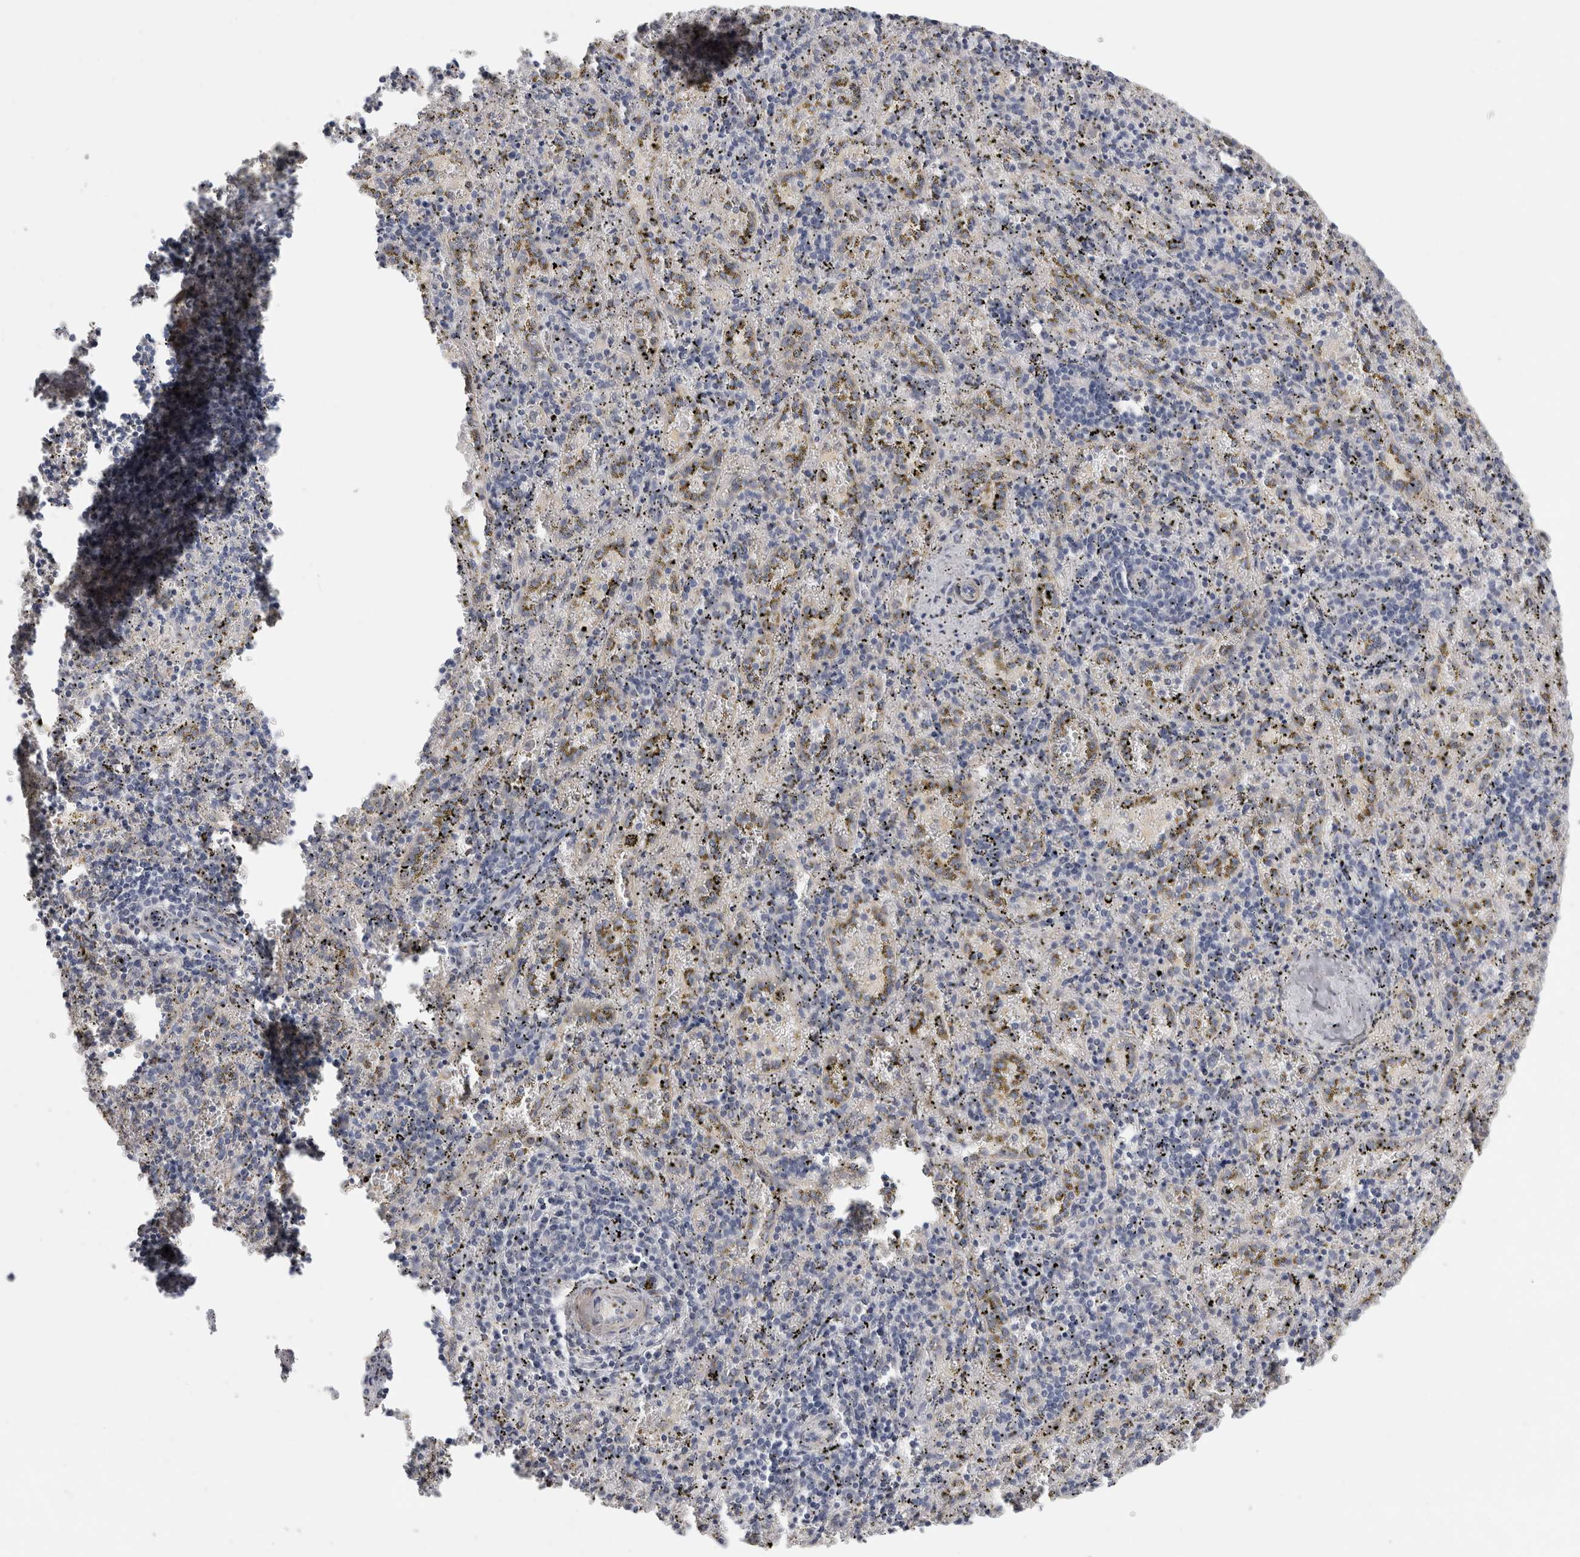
{"staining": {"intensity": "moderate", "quantity": "<25%", "location": "cytoplasmic/membranous"}, "tissue": "spleen", "cell_type": "Cells in red pulp", "image_type": "normal", "snomed": [{"axis": "morphology", "description": "Normal tissue, NOS"}, {"axis": "topography", "description": "Spleen"}], "caption": "Cells in red pulp show low levels of moderate cytoplasmic/membranous expression in approximately <25% of cells in normal spleen. The staining is performed using DAB (3,3'-diaminobenzidine) brown chromogen to label protein expression. The nuclei are counter-stained blue using hematoxylin.", "gene": "MGAT1", "patient": {"sex": "male", "age": 11}}